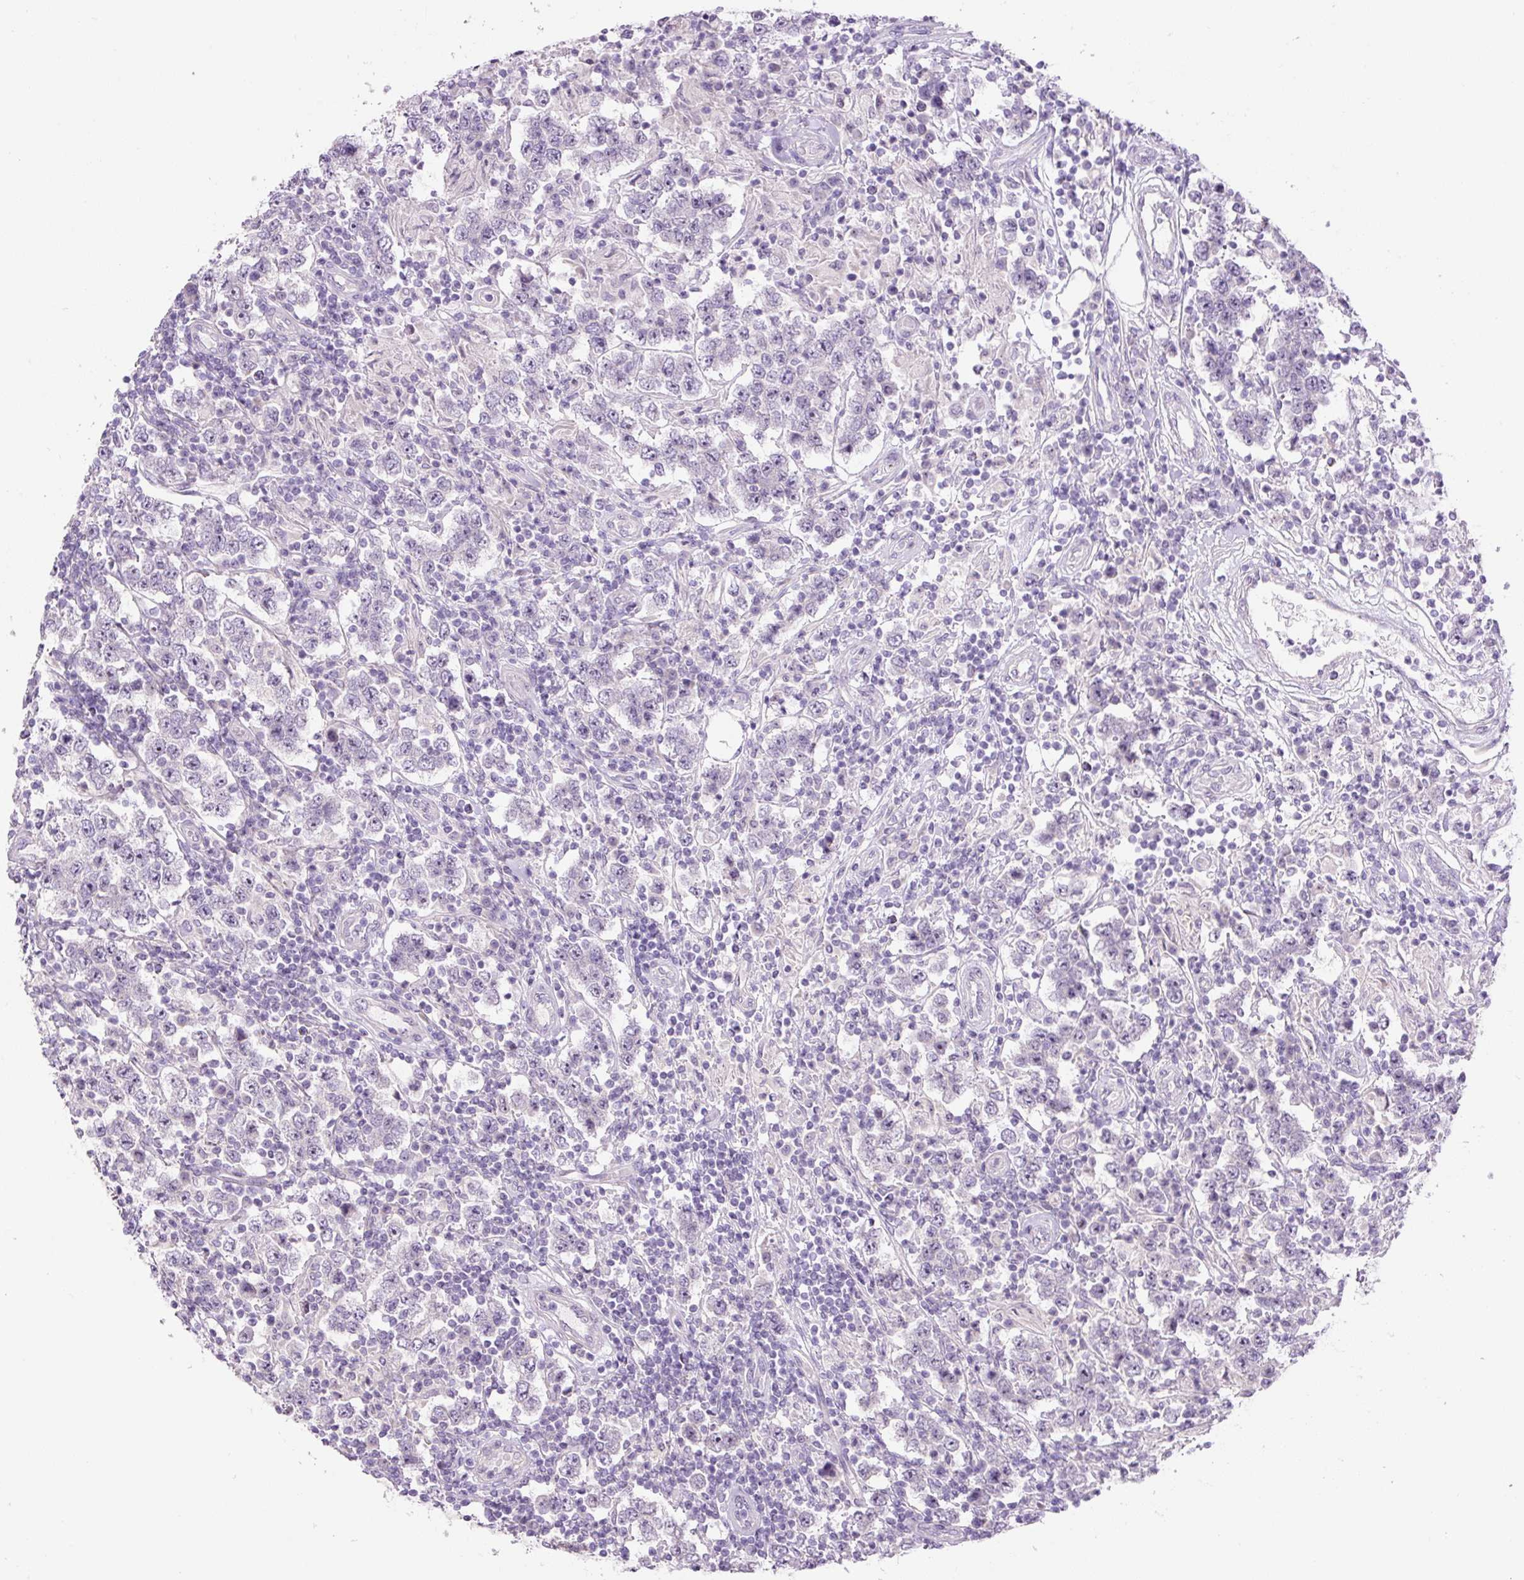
{"staining": {"intensity": "negative", "quantity": "none", "location": "none"}, "tissue": "testis cancer", "cell_type": "Tumor cells", "image_type": "cancer", "snomed": [{"axis": "morphology", "description": "Normal tissue, NOS"}, {"axis": "morphology", "description": "Urothelial carcinoma, High grade"}, {"axis": "morphology", "description": "Seminoma, NOS"}, {"axis": "morphology", "description": "Carcinoma, Embryonal, NOS"}, {"axis": "topography", "description": "Urinary bladder"}, {"axis": "topography", "description": "Testis"}], "caption": "A photomicrograph of testis cancer (seminoma) stained for a protein displays no brown staining in tumor cells.", "gene": "TMEM151B", "patient": {"sex": "male", "age": 41}}